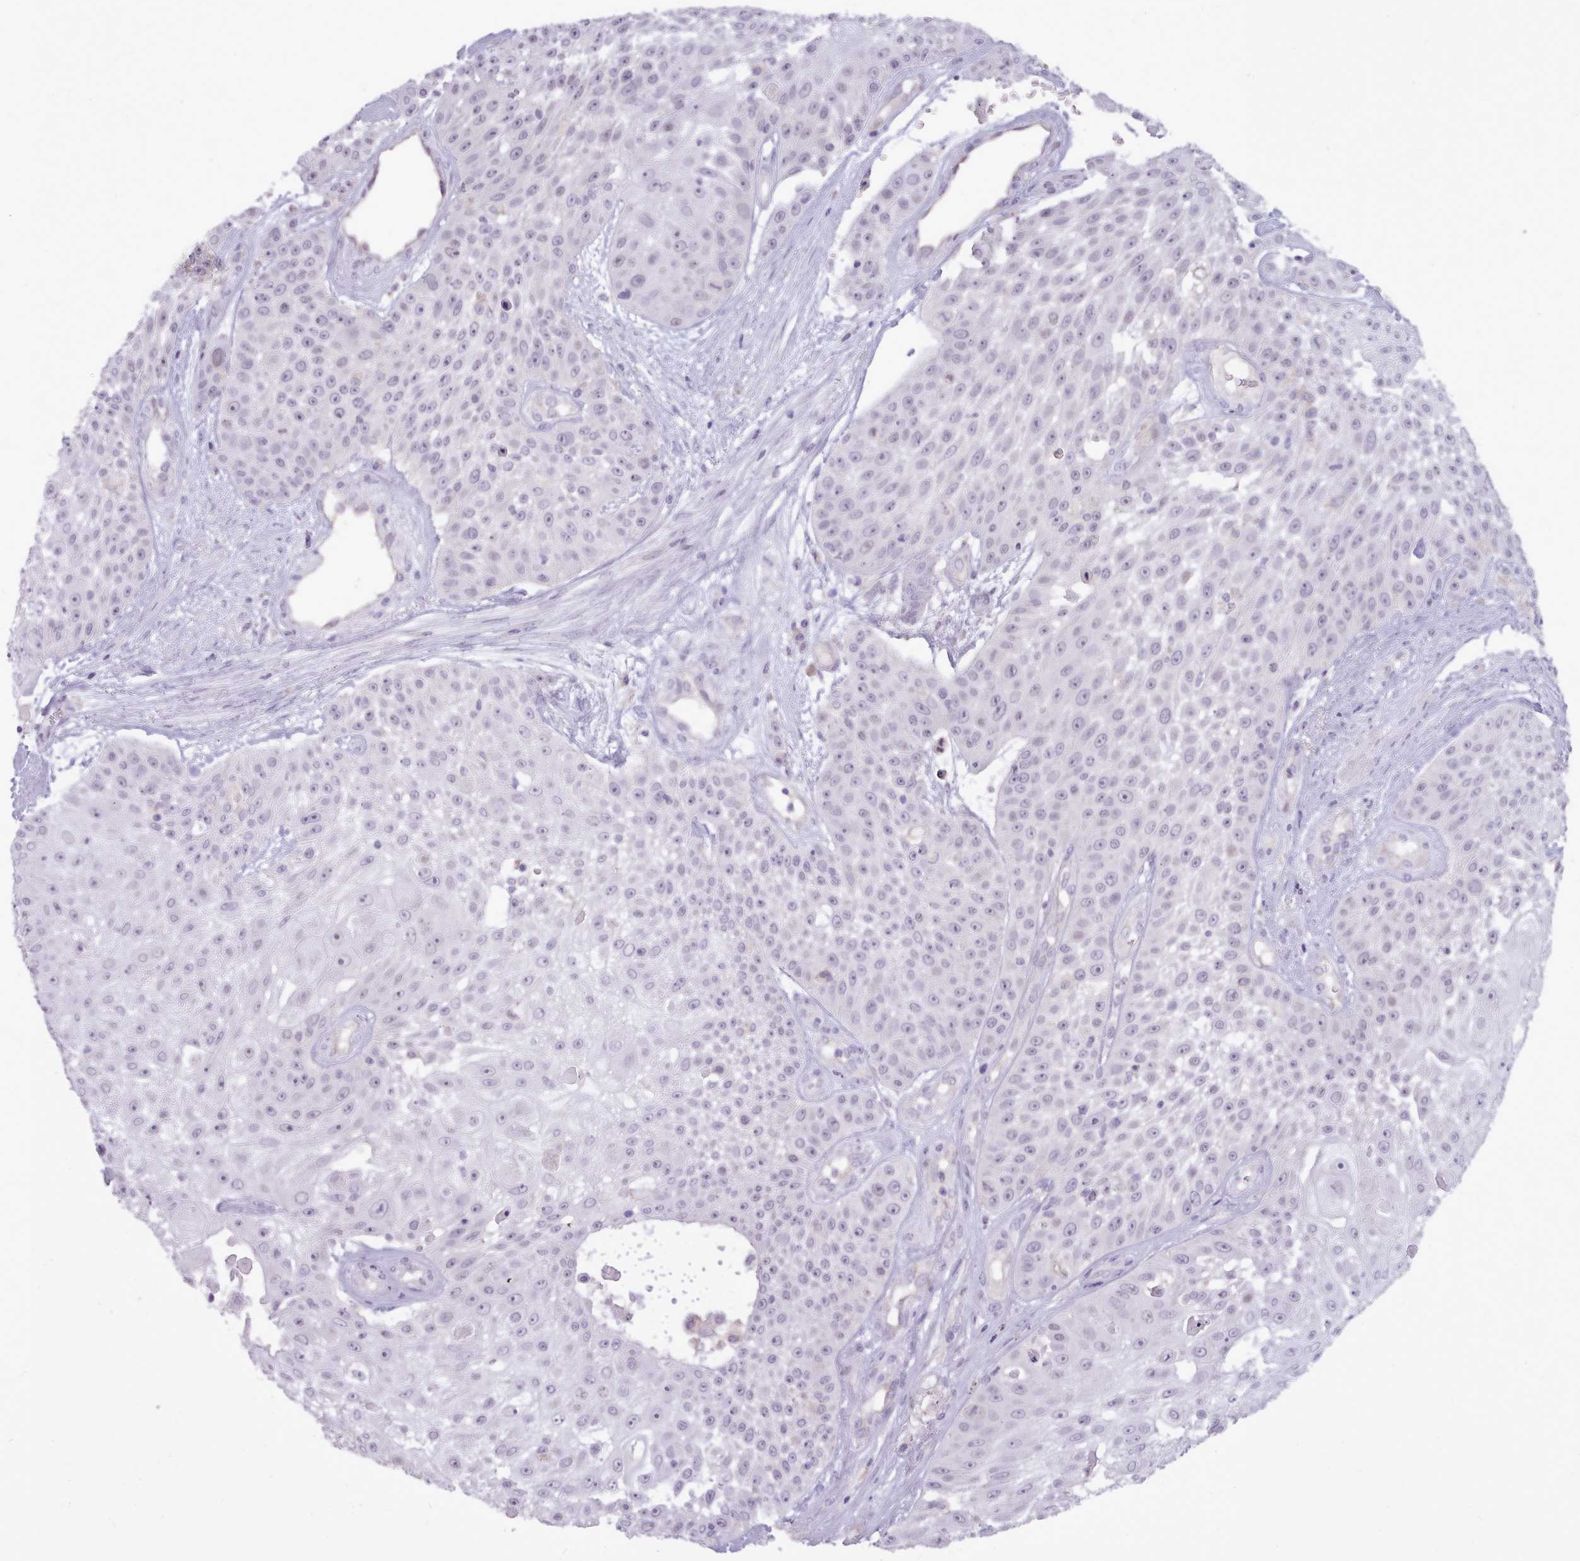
{"staining": {"intensity": "negative", "quantity": "none", "location": "none"}, "tissue": "skin cancer", "cell_type": "Tumor cells", "image_type": "cancer", "snomed": [{"axis": "morphology", "description": "Squamous cell carcinoma, NOS"}, {"axis": "topography", "description": "Skin"}], "caption": "Human skin cancer (squamous cell carcinoma) stained for a protein using immunohistochemistry (IHC) displays no expression in tumor cells.", "gene": "BDKRB2", "patient": {"sex": "female", "age": 86}}